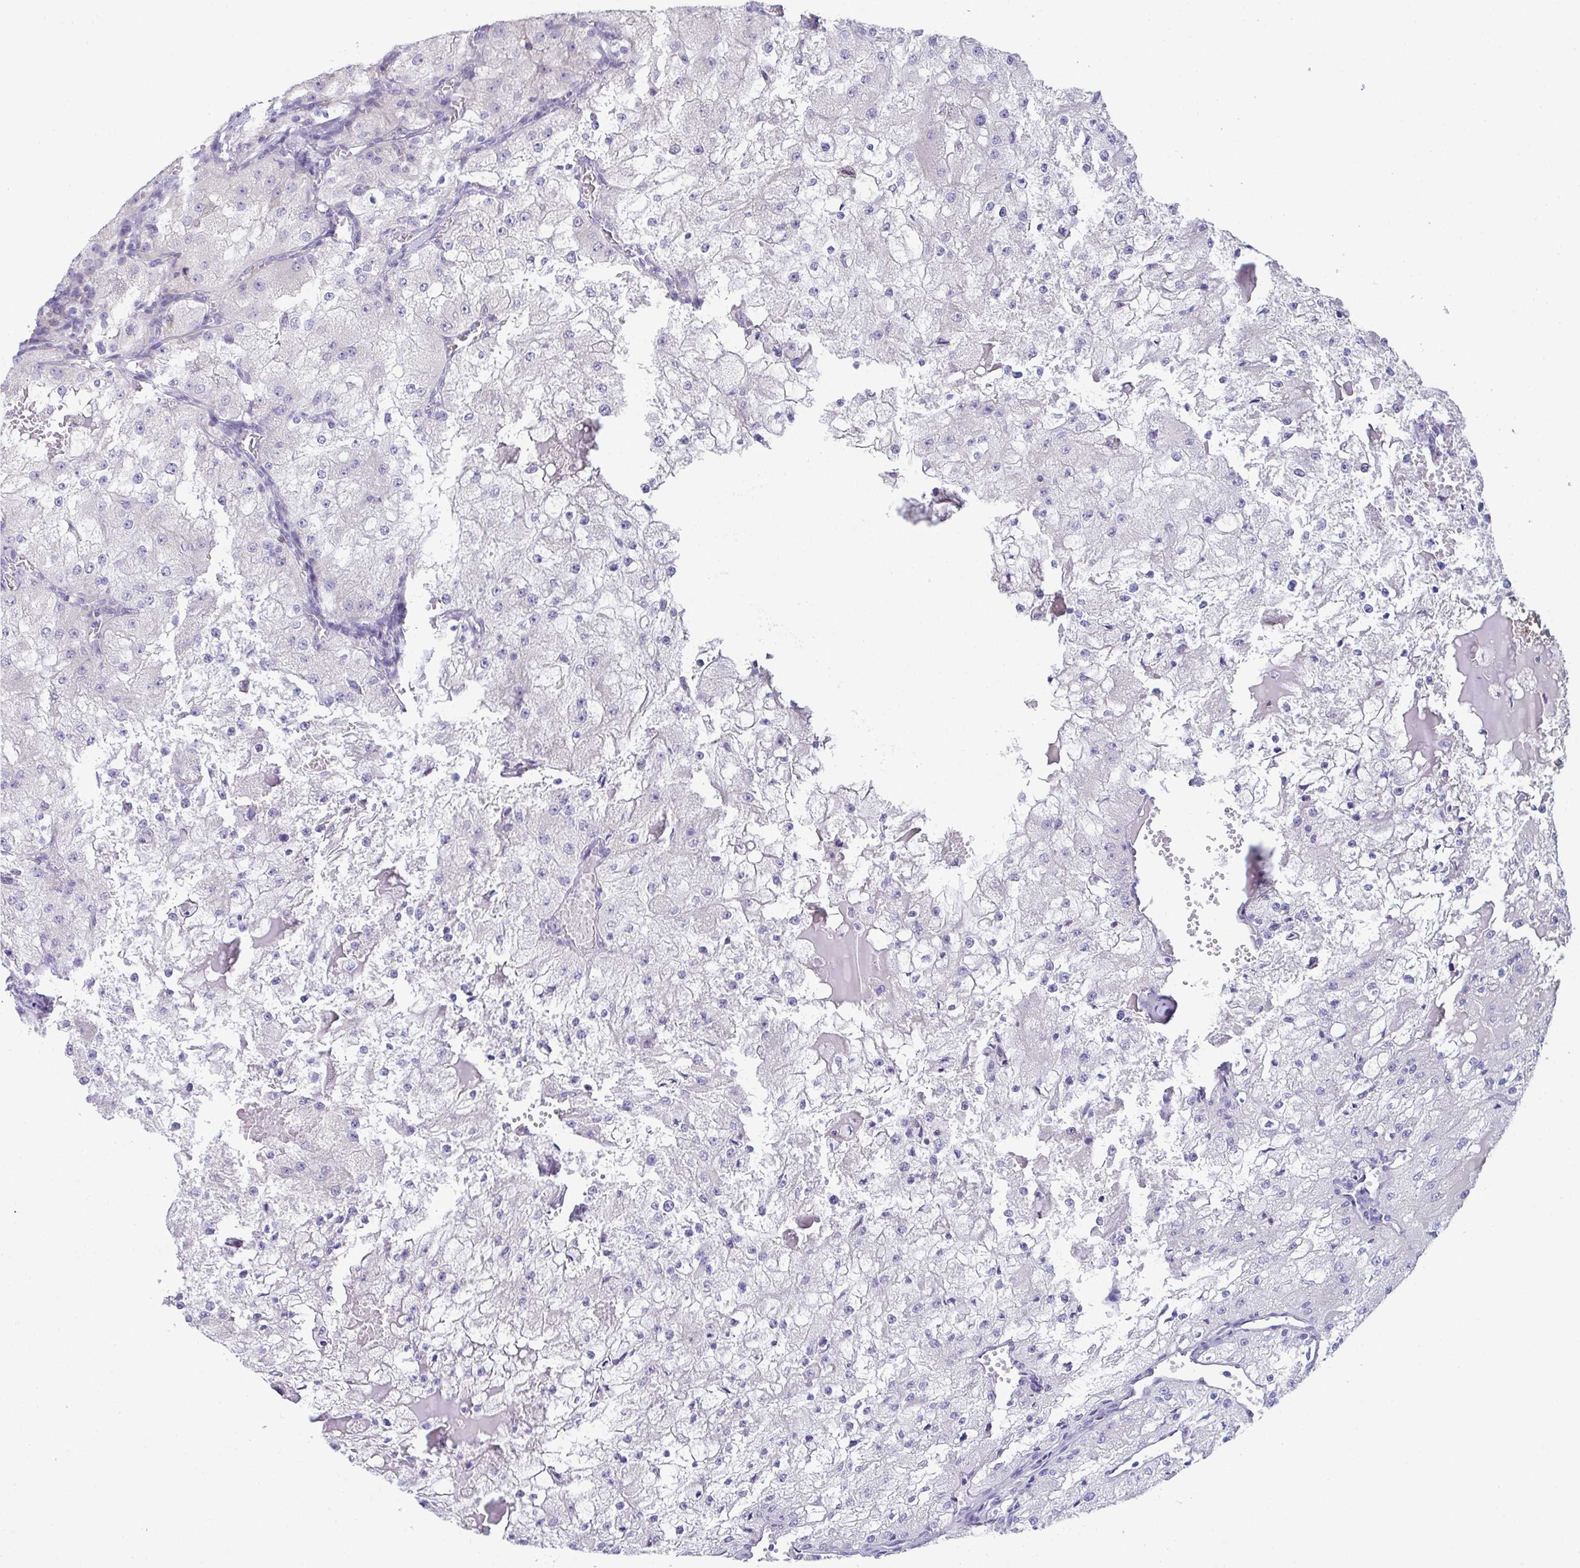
{"staining": {"intensity": "negative", "quantity": "none", "location": "none"}, "tissue": "renal cancer", "cell_type": "Tumor cells", "image_type": "cancer", "snomed": [{"axis": "morphology", "description": "Adenocarcinoma, NOS"}, {"axis": "topography", "description": "Kidney"}], "caption": "Immunohistochemistry (IHC) photomicrograph of renal adenocarcinoma stained for a protein (brown), which shows no positivity in tumor cells.", "gene": "MIA3", "patient": {"sex": "female", "age": 74}}